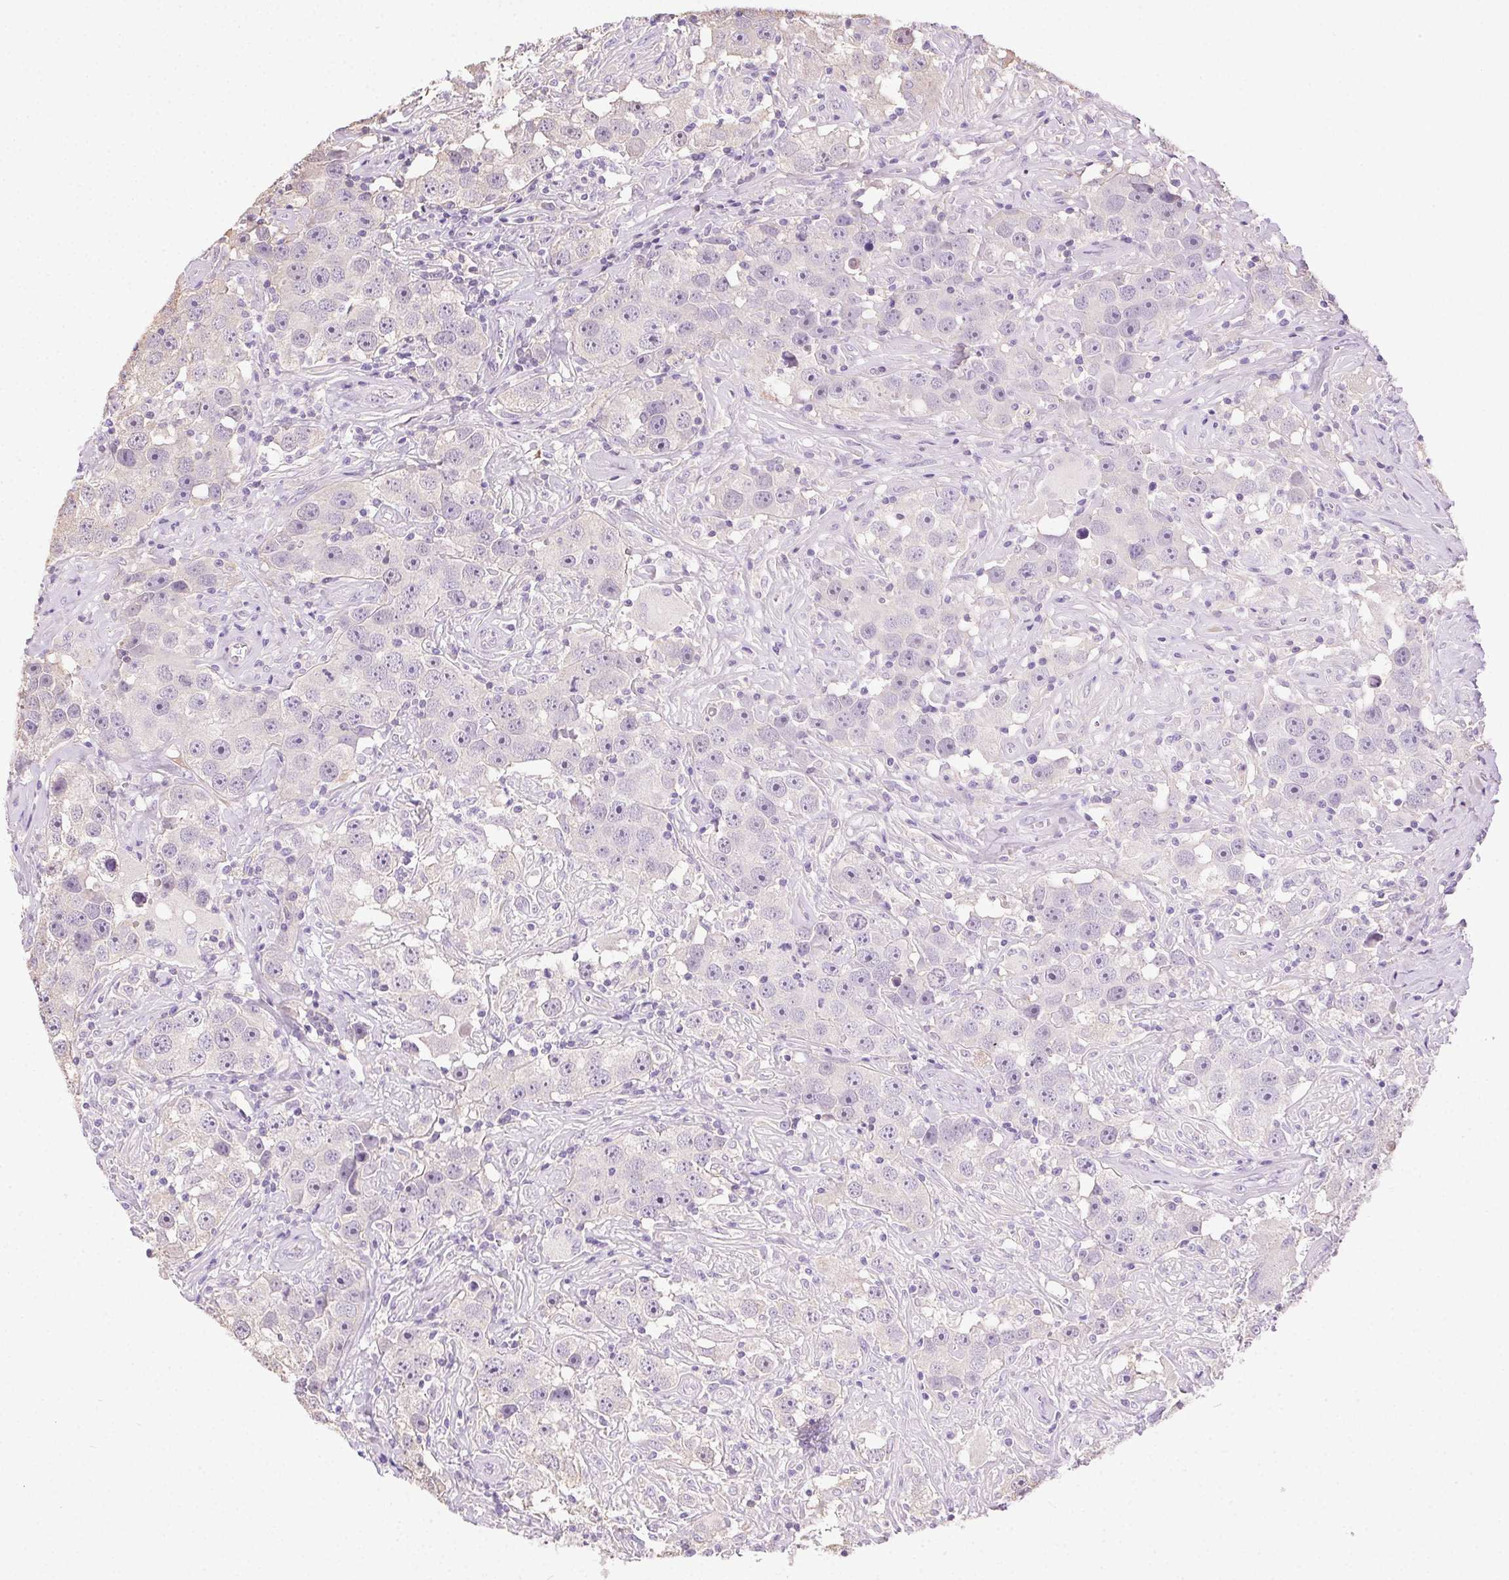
{"staining": {"intensity": "negative", "quantity": "none", "location": "none"}, "tissue": "testis cancer", "cell_type": "Tumor cells", "image_type": "cancer", "snomed": [{"axis": "morphology", "description": "Seminoma, NOS"}, {"axis": "topography", "description": "Testis"}], "caption": "Testis cancer stained for a protein using immunohistochemistry (IHC) exhibits no expression tumor cells.", "gene": "SYCE2", "patient": {"sex": "male", "age": 49}}